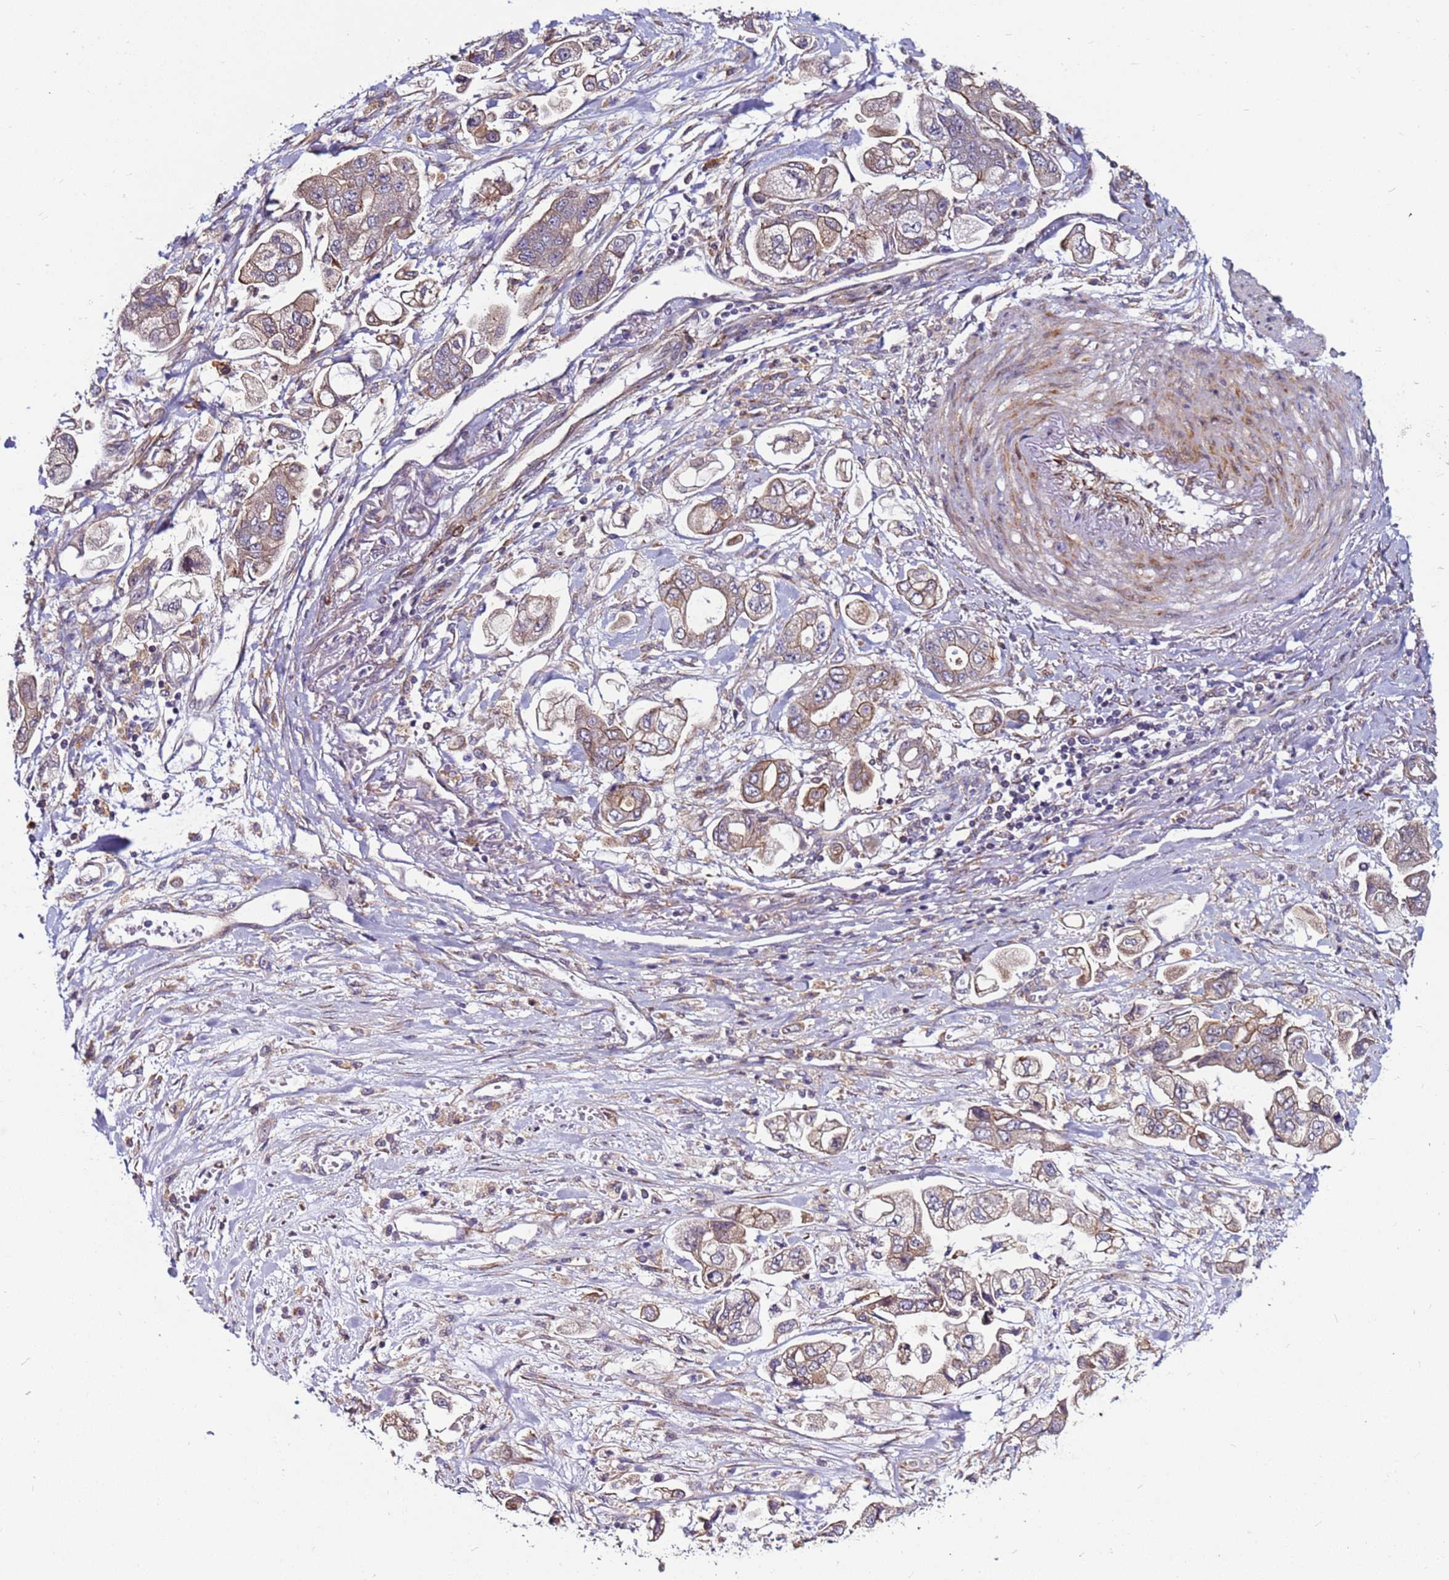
{"staining": {"intensity": "weak", "quantity": ">75%", "location": "cytoplasmic/membranous"}, "tissue": "stomach cancer", "cell_type": "Tumor cells", "image_type": "cancer", "snomed": [{"axis": "morphology", "description": "Adenocarcinoma, NOS"}, {"axis": "topography", "description": "Stomach"}], "caption": "A brown stain labels weak cytoplasmic/membranous positivity of a protein in human stomach cancer (adenocarcinoma) tumor cells. (brown staining indicates protein expression, while blue staining denotes nuclei).", "gene": "MCRIP1", "patient": {"sex": "male", "age": 62}}